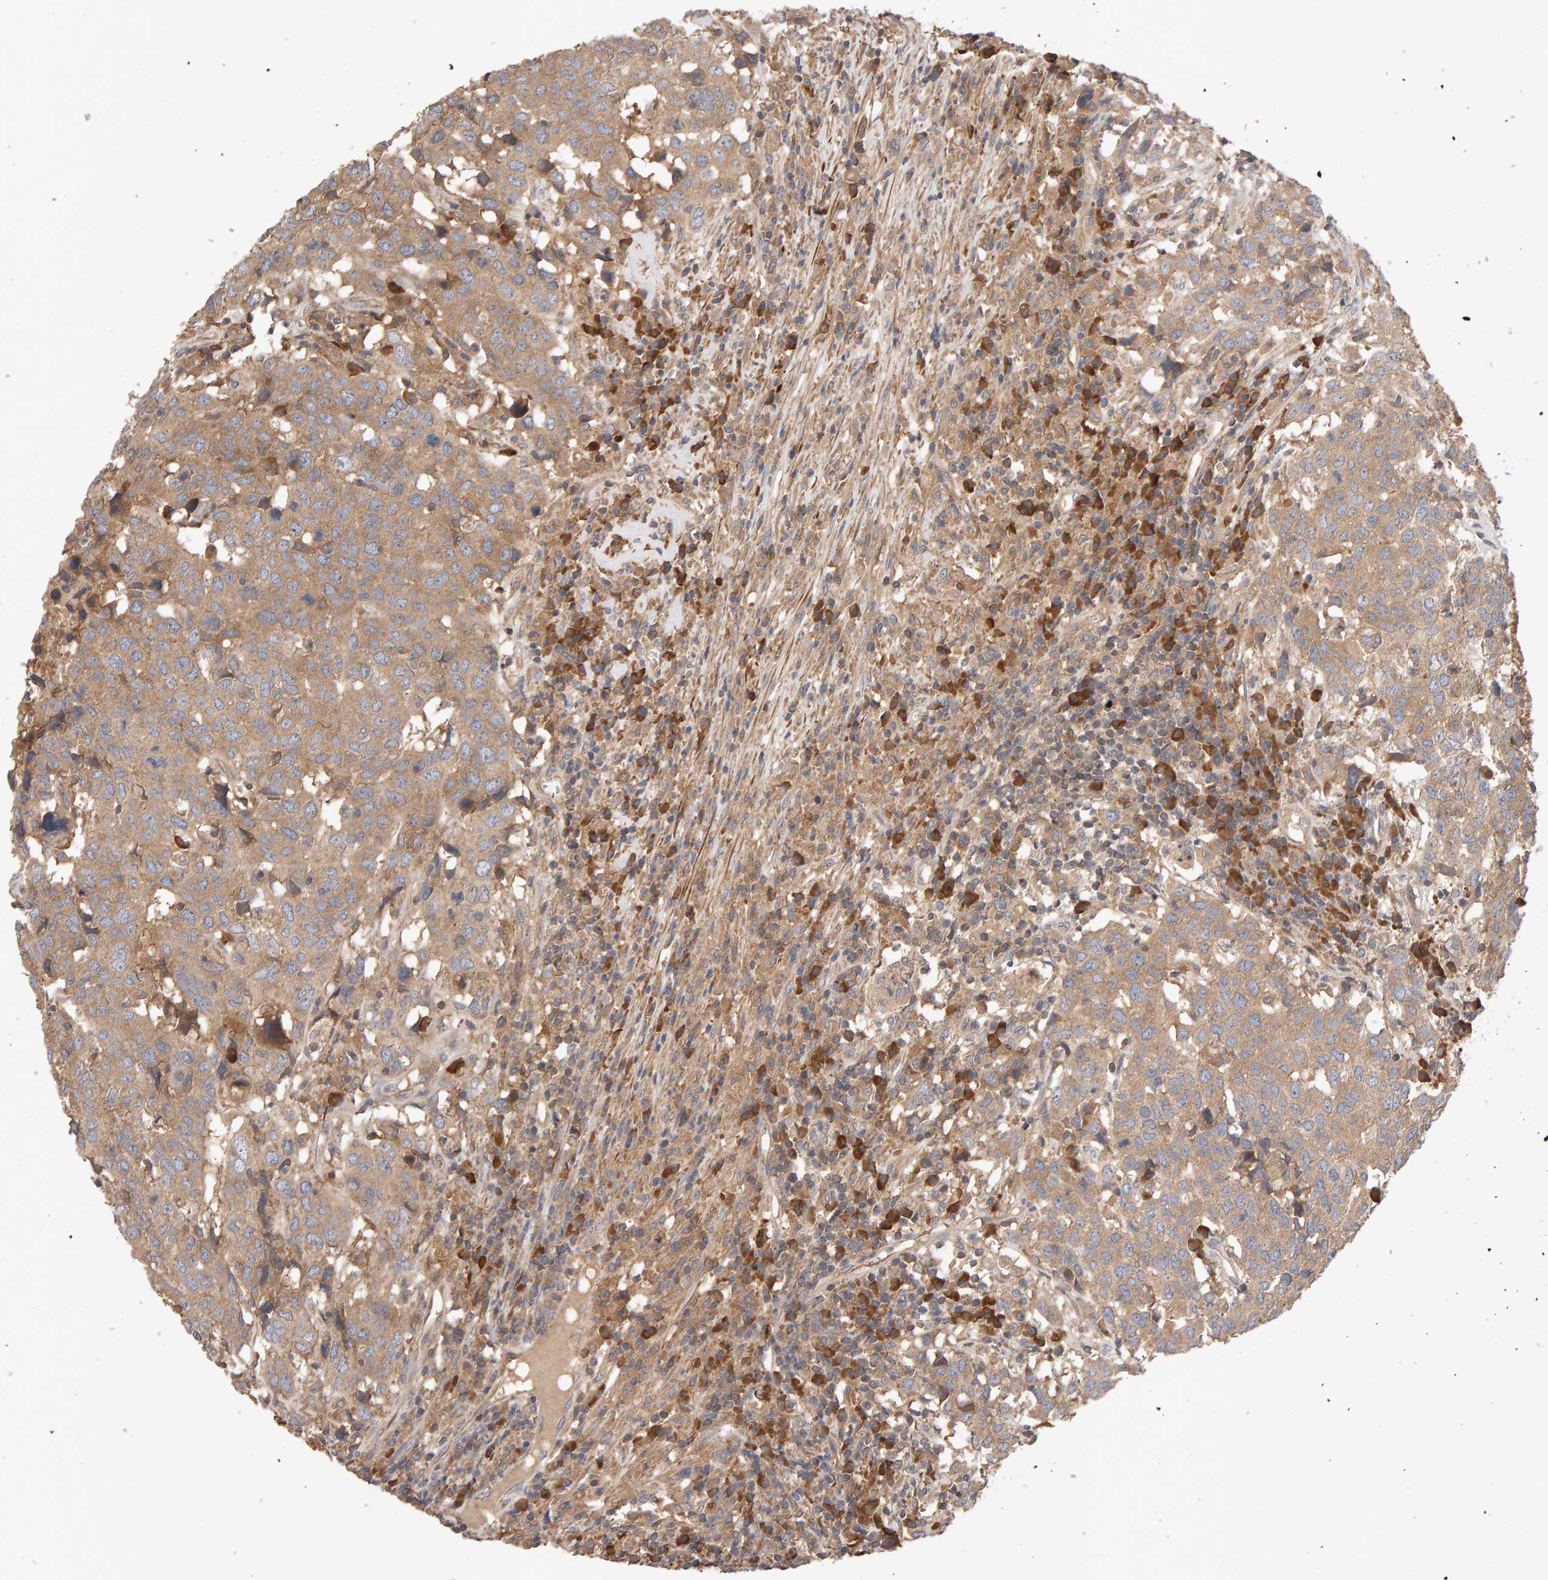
{"staining": {"intensity": "moderate", "quantity": ">75%", "location": "cytoplasmic/membranous"}, "tissue": "head and neck cancer", "cell_type": "Tumor cells", "image_type": "cancer", "snomed": [{"axis": "morphology", "description": "Squamous cell carcinoma, NOS"}, {"axis": "topography", "description": "Head-Neck"}], "caption": "Brown immunohistochemical staining in head and neck cancer displays moderate cytoplasmic/membranous staining in about >75% of tumor cells. (Brightfield microscopy of DAB IHC at high magnification).", "gene": "RNF19A", "patient": {"sex": "male", "age": 66}}